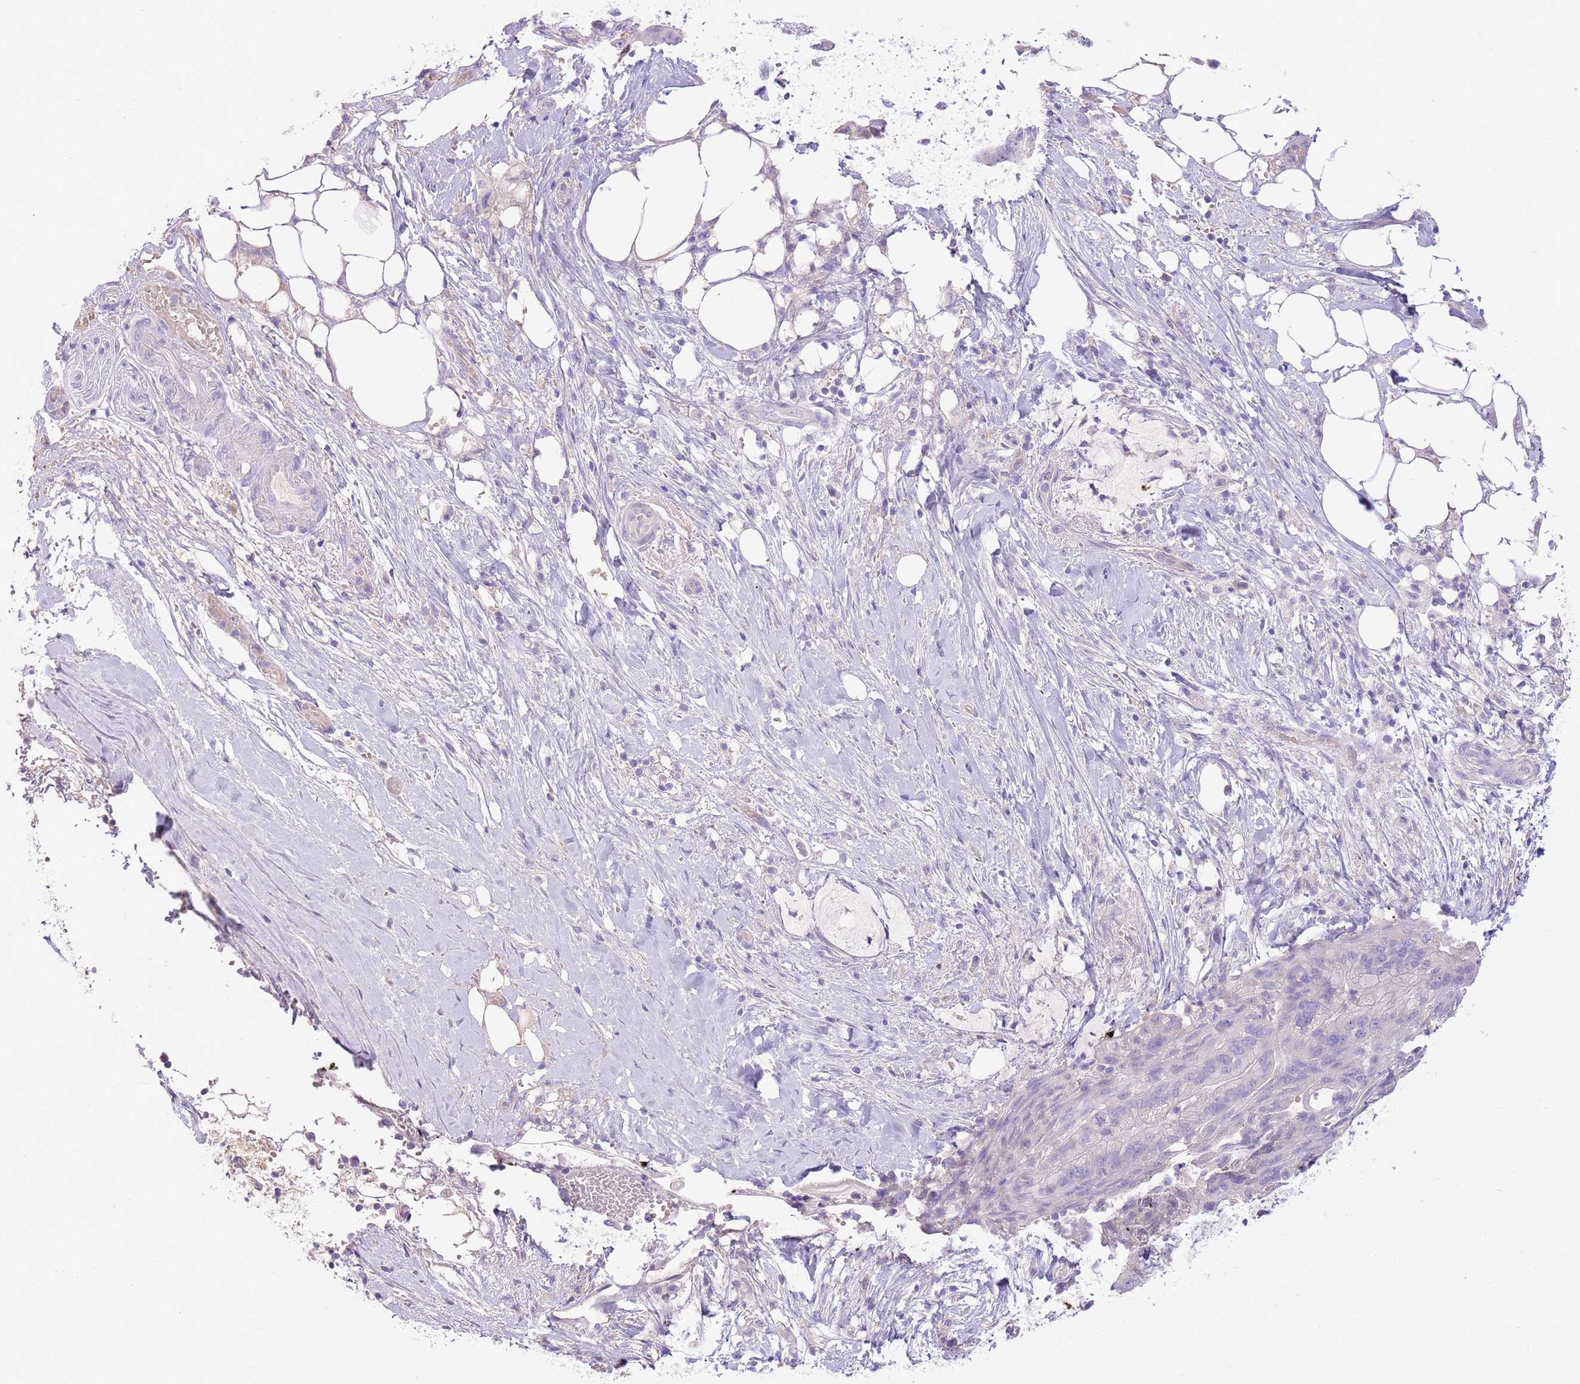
{"staining": {"intensity": "negative", "quantity": "none", "location": "none"}, "tissue": "pancreatic cancer", "cell_type": "Tumor cells", "image_type": "cancer", "snomed": [{"axis": "morphology", "description": "Adenocarcinoma, NOS"}, {"axis": "topography", "description": "Pancreas"}], "caption": "DAB immunohistochemical staining of human pancreatic adenocarcinoma reveals no significant staining in tumor cells.", "gene": "TOX2", "patient": {"sex": "male", "age": 44}}